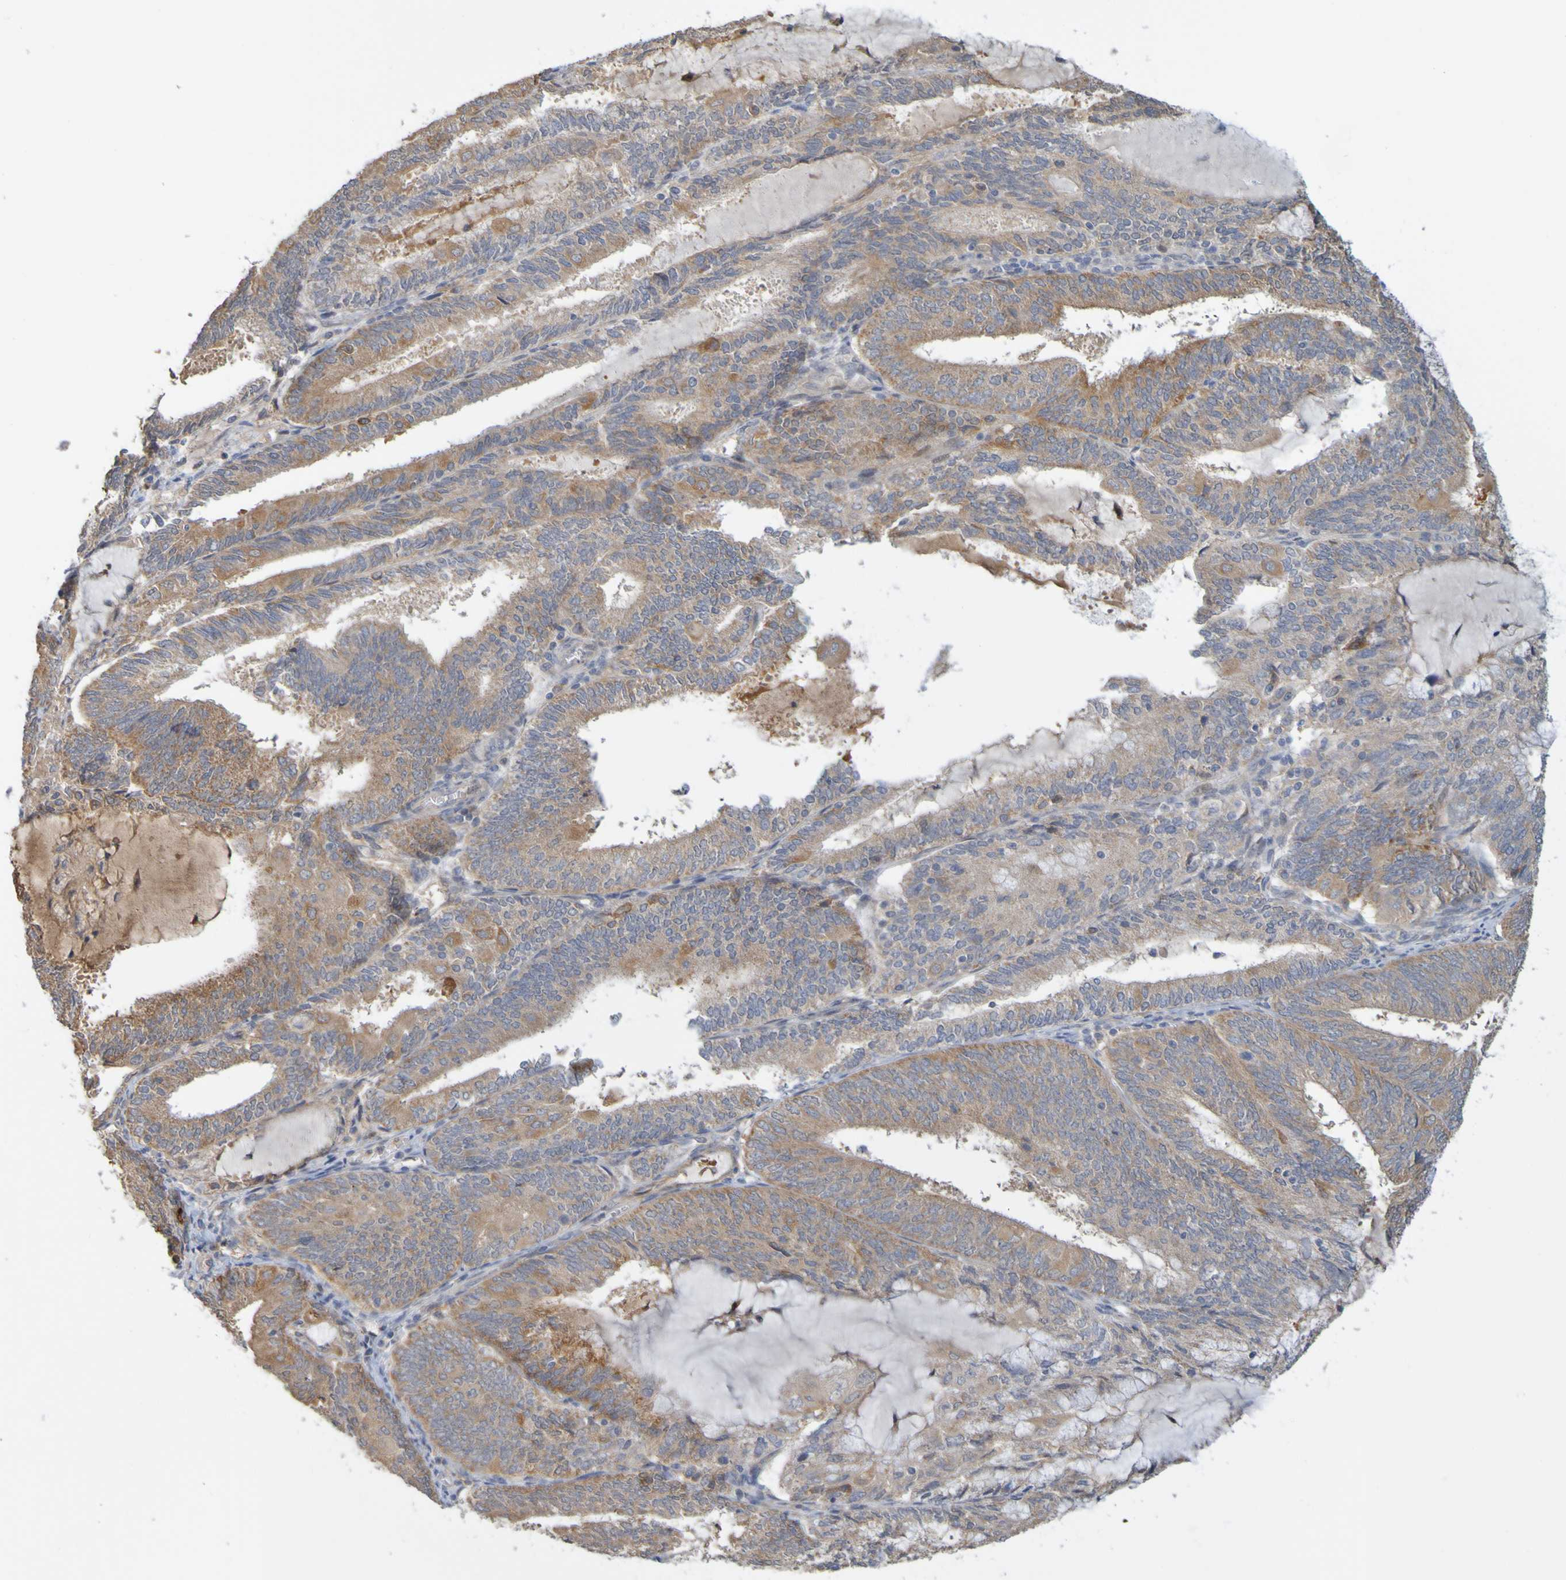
{"staining": {"intensity": "moderate", "quantity": ">75%", "location": "cytoplasmic/membranous"}, "tissue": "endometrial cancer", "cell_type": "Tumor cells", "image_type": "cancer", "snomed": [{"axis": "morphology", "description": "Adenocarcinoma, NOS"}, {"axis": "topography", "description": "Endometrium"}], "caption": "Approximately >75% of tumor cells in endometrial cancer (adenocarcinoma) display moderate cytoplasmic/membranous protein staining as visualized by brown immunohistochemical staining.", "gene": "NAV2", "patient": {"sex": "female", "age": 81}}